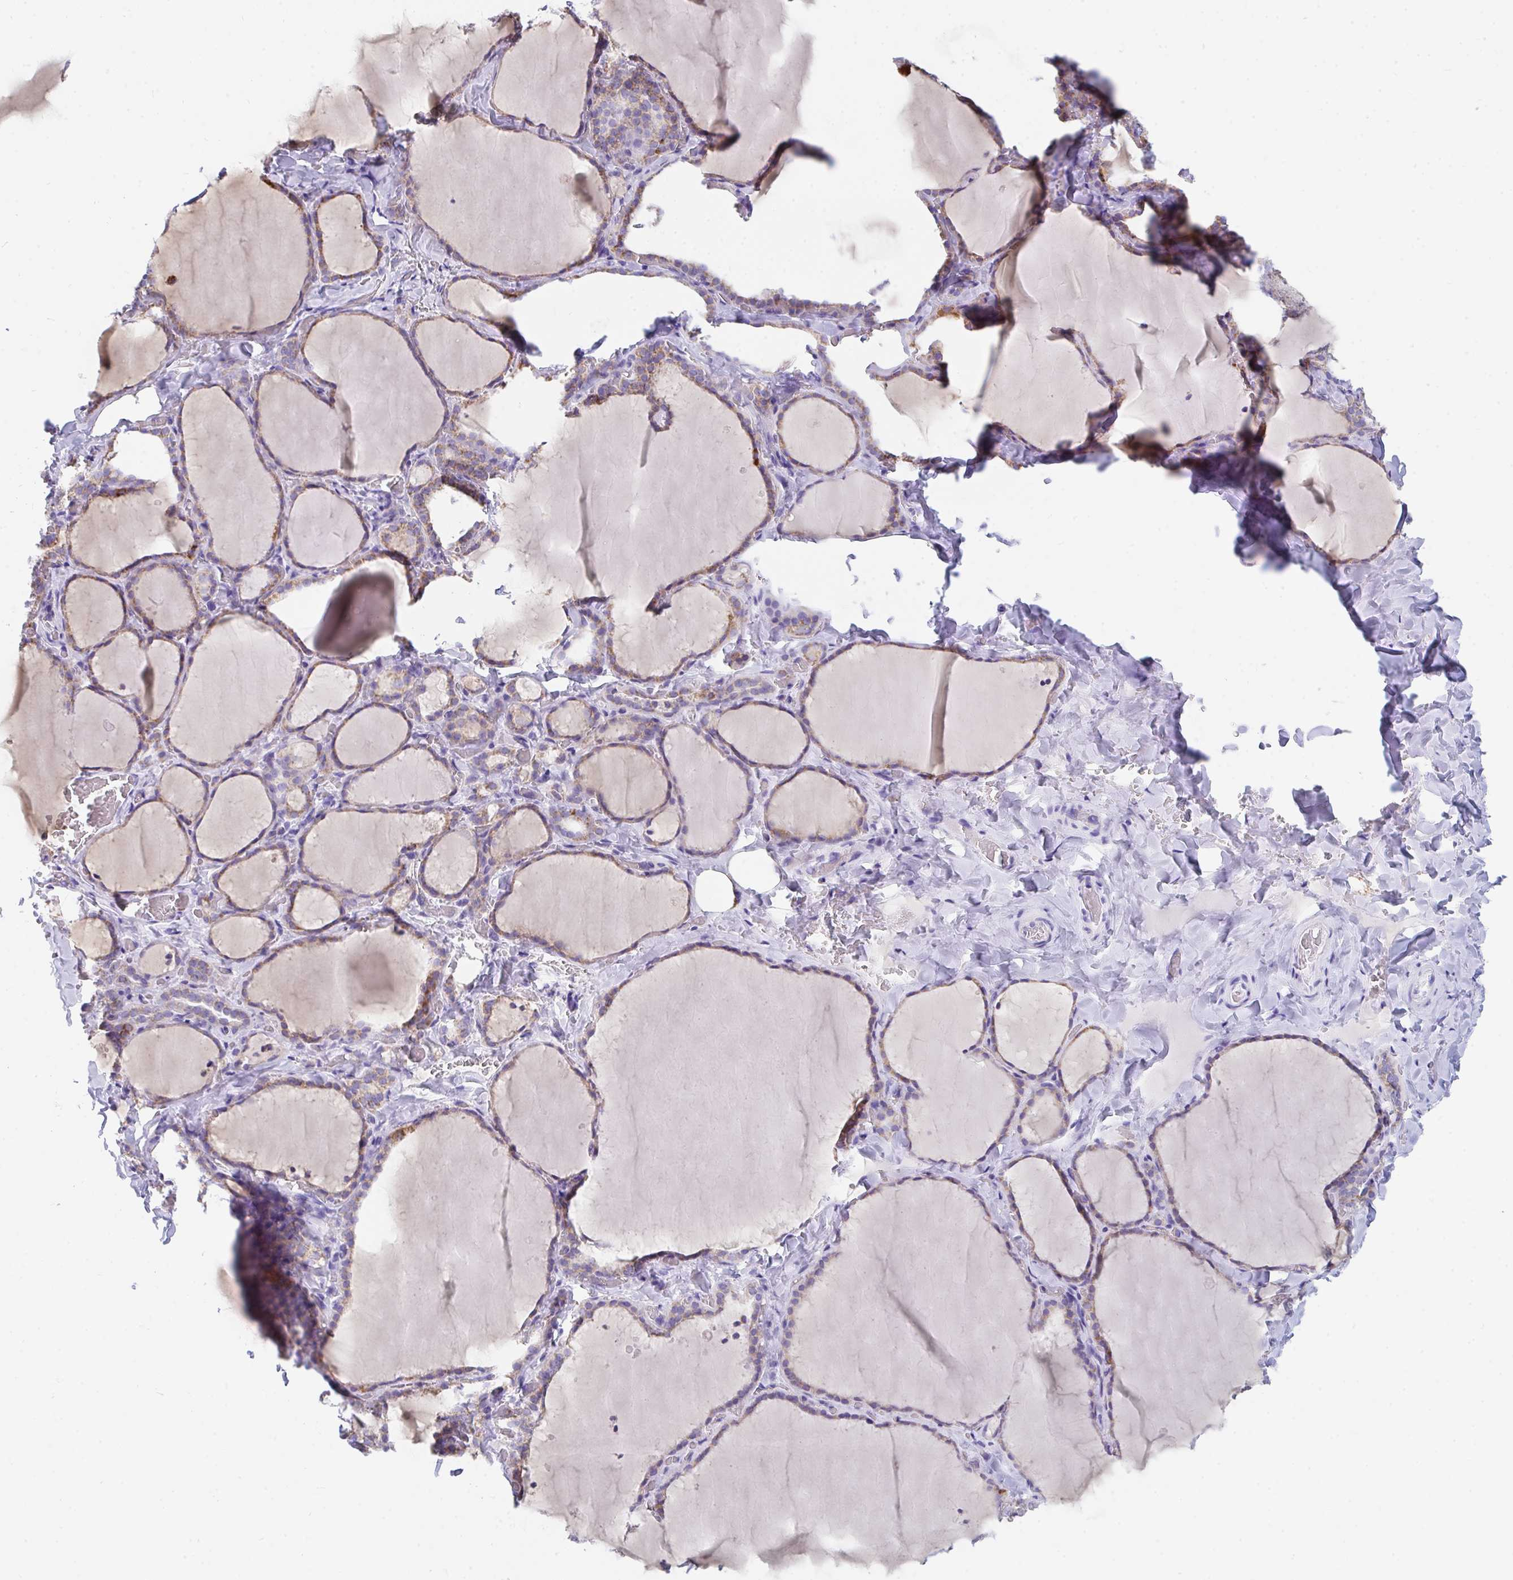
{"staining": {"intensity": "weak", "quantity": "25%-75%", "location": "cytoplasmic/membranous"}, "tissue": "thyroid gland", "cell_type": "Glandular cells", "image_type": "normal", "snomed": [{"axis": "morphology", "description": "Normal tissue, NOS"}, {"axis": "topography", "description": "Thyroid gland"}], "caption": "This is a photomicrograph of immunohistochemistry (IHC) staining of normal thyroid gland, which shows weak positivity in the cytoplasmic/membranous of glandular cells.", "gene": "PC", "patient": {"sex": "female", "age": 22}}